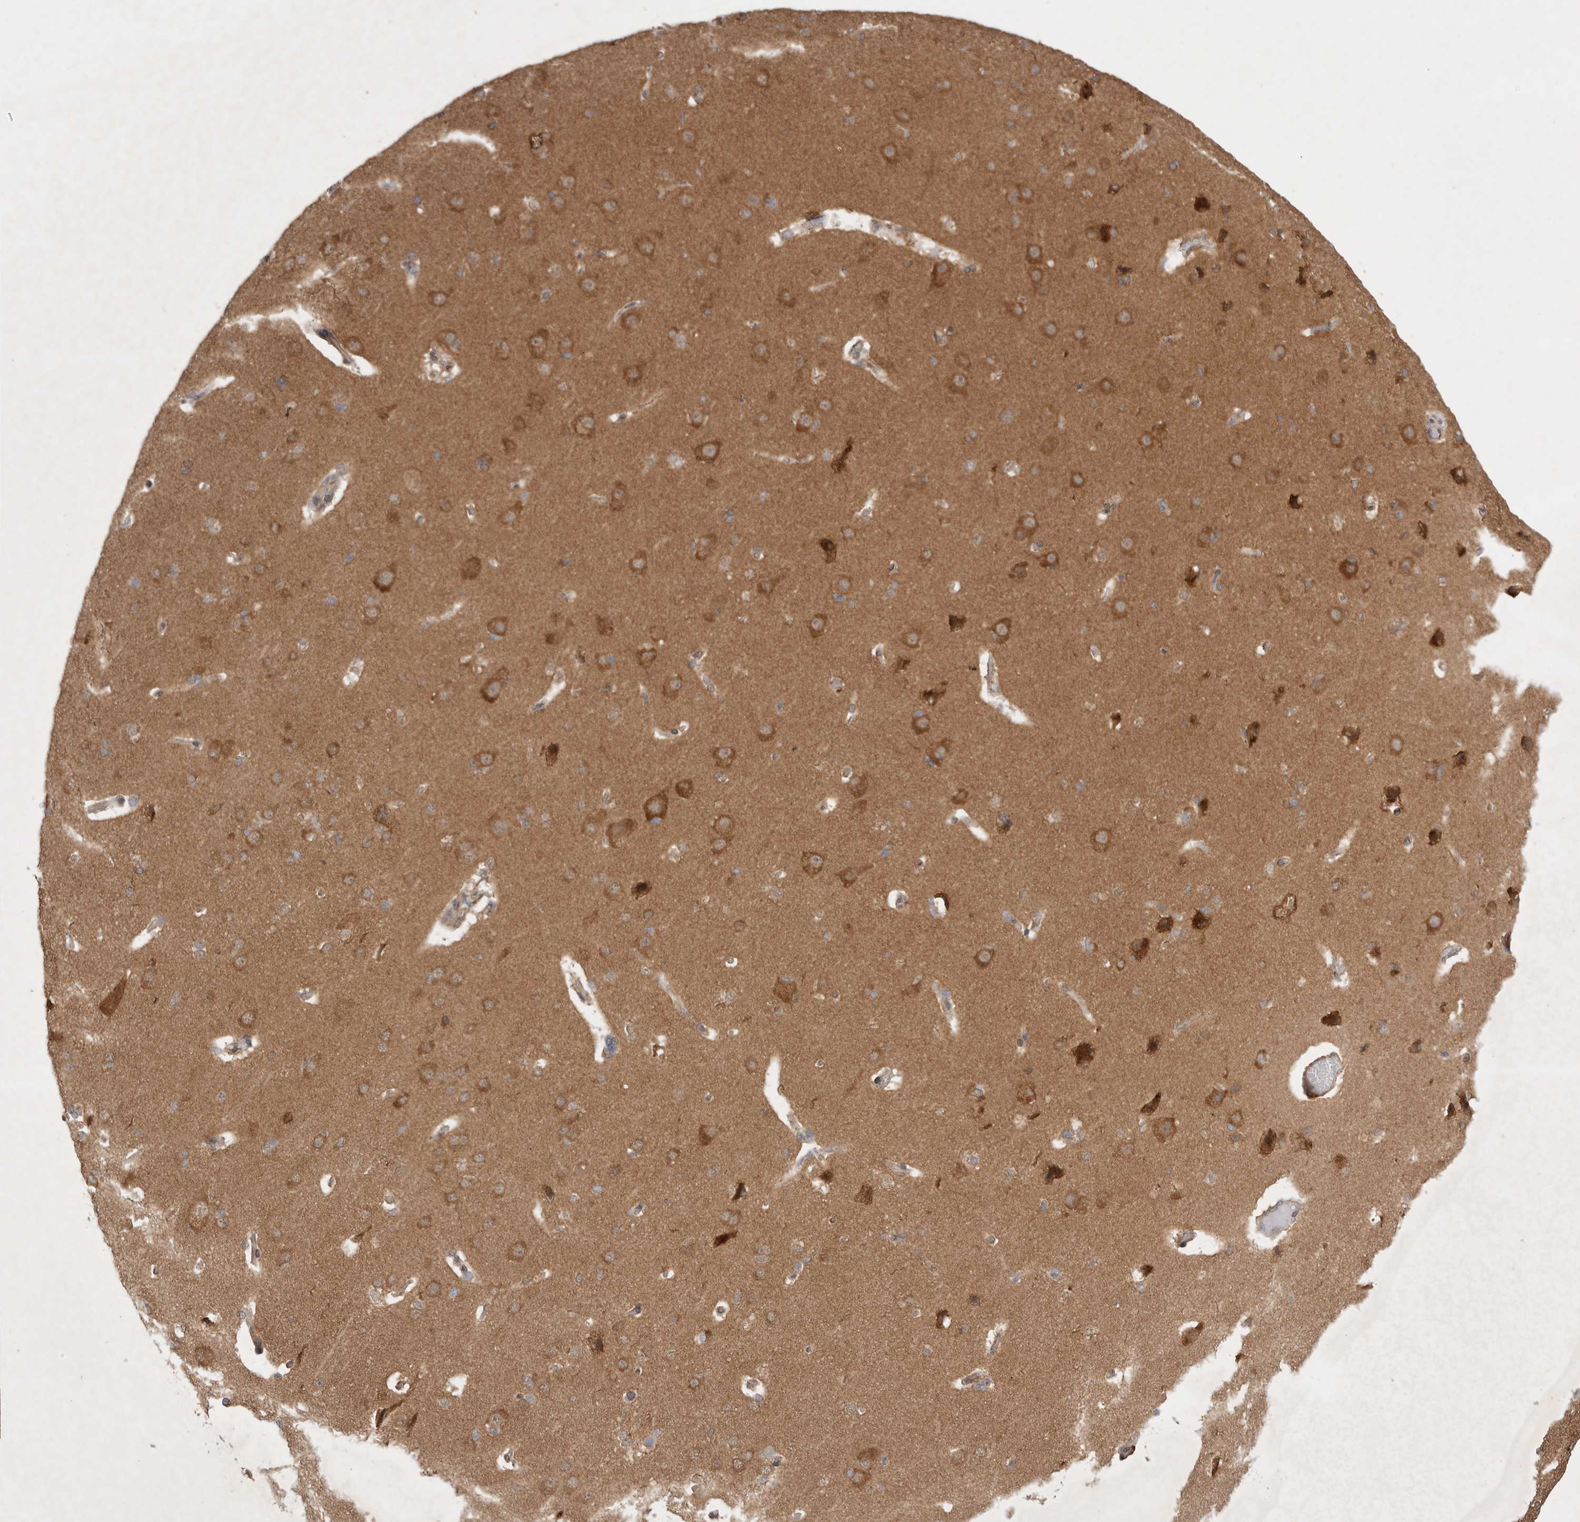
{"staining": {"intensity": "moderate", "quantity": "<25%", "location": "cytoplasmic/membranous"}, "tissue": "cerebral cortex", "cell_type": "Endothelial cells", "image_type": "normal", "snomed": [{"axis": "morphology", "description": "Normal tissue, NOS"}, {"axis": "topography", "description": "Cerebral cortex"}], "caption": "Human cerebral cortex stained with a brown dye shows moderate cytoplasmic/membranous positive staining in approximately <25% of endothelial cells.", "gene": "WIPF2", "patient": {"sex": "male", "age": 62}}